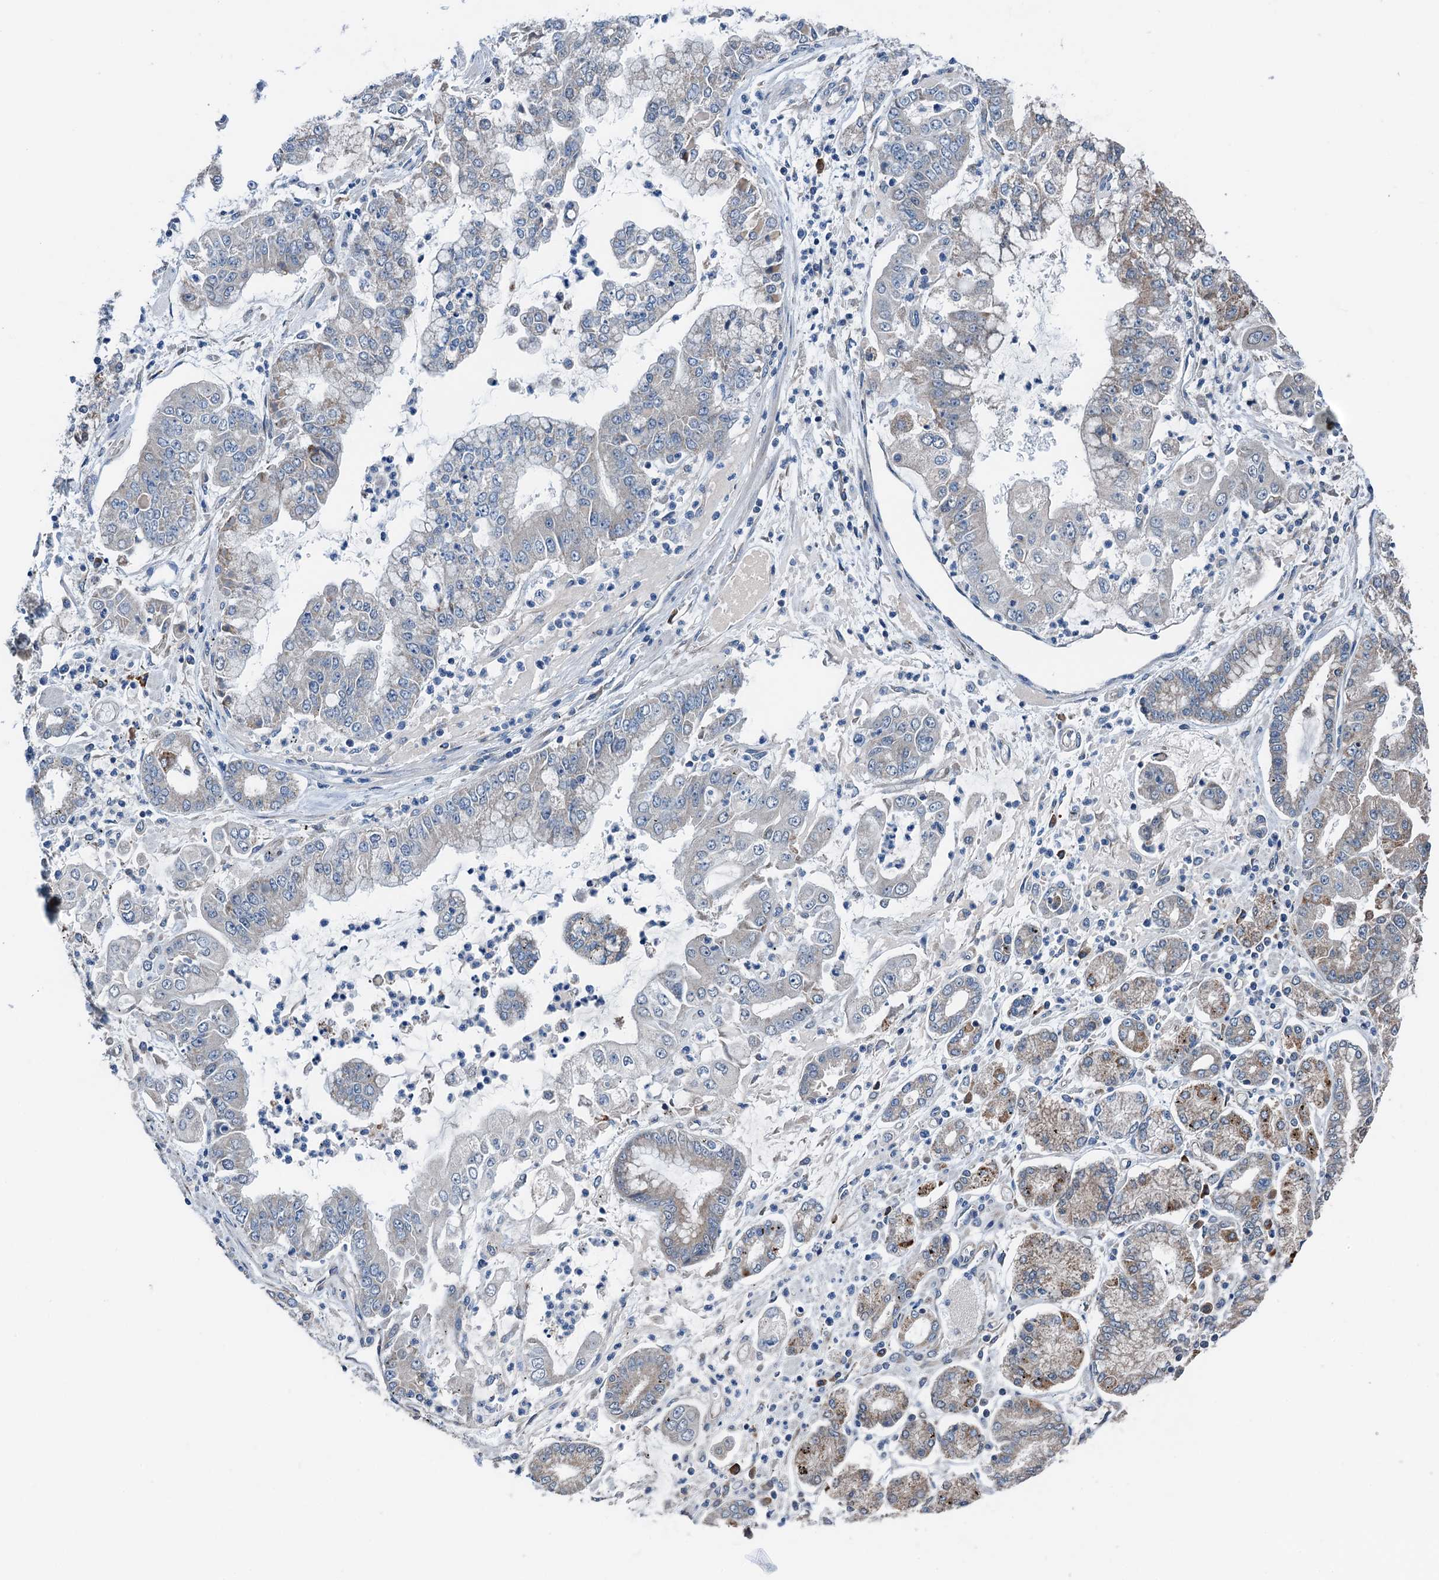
{"staining": {"intensity": "weak", "quantity": "<25%", "location": "cytoplasmic/membranous"}, "tissue": "stomach cancer", "cell_type": "Tumor cells", "image_type": "cancer", "snomed": [{"axis": "morphology", "description": "Adenocarcinoma, NOS"}, {"axis": "topography", "description": "Stomach"}], "caption": "Immunohistochemical staining of human stomach cancer reveals no significant staining in tumor cells.", "gene": "ELAC1", "patient": {"sex": "male", "age": 76}}